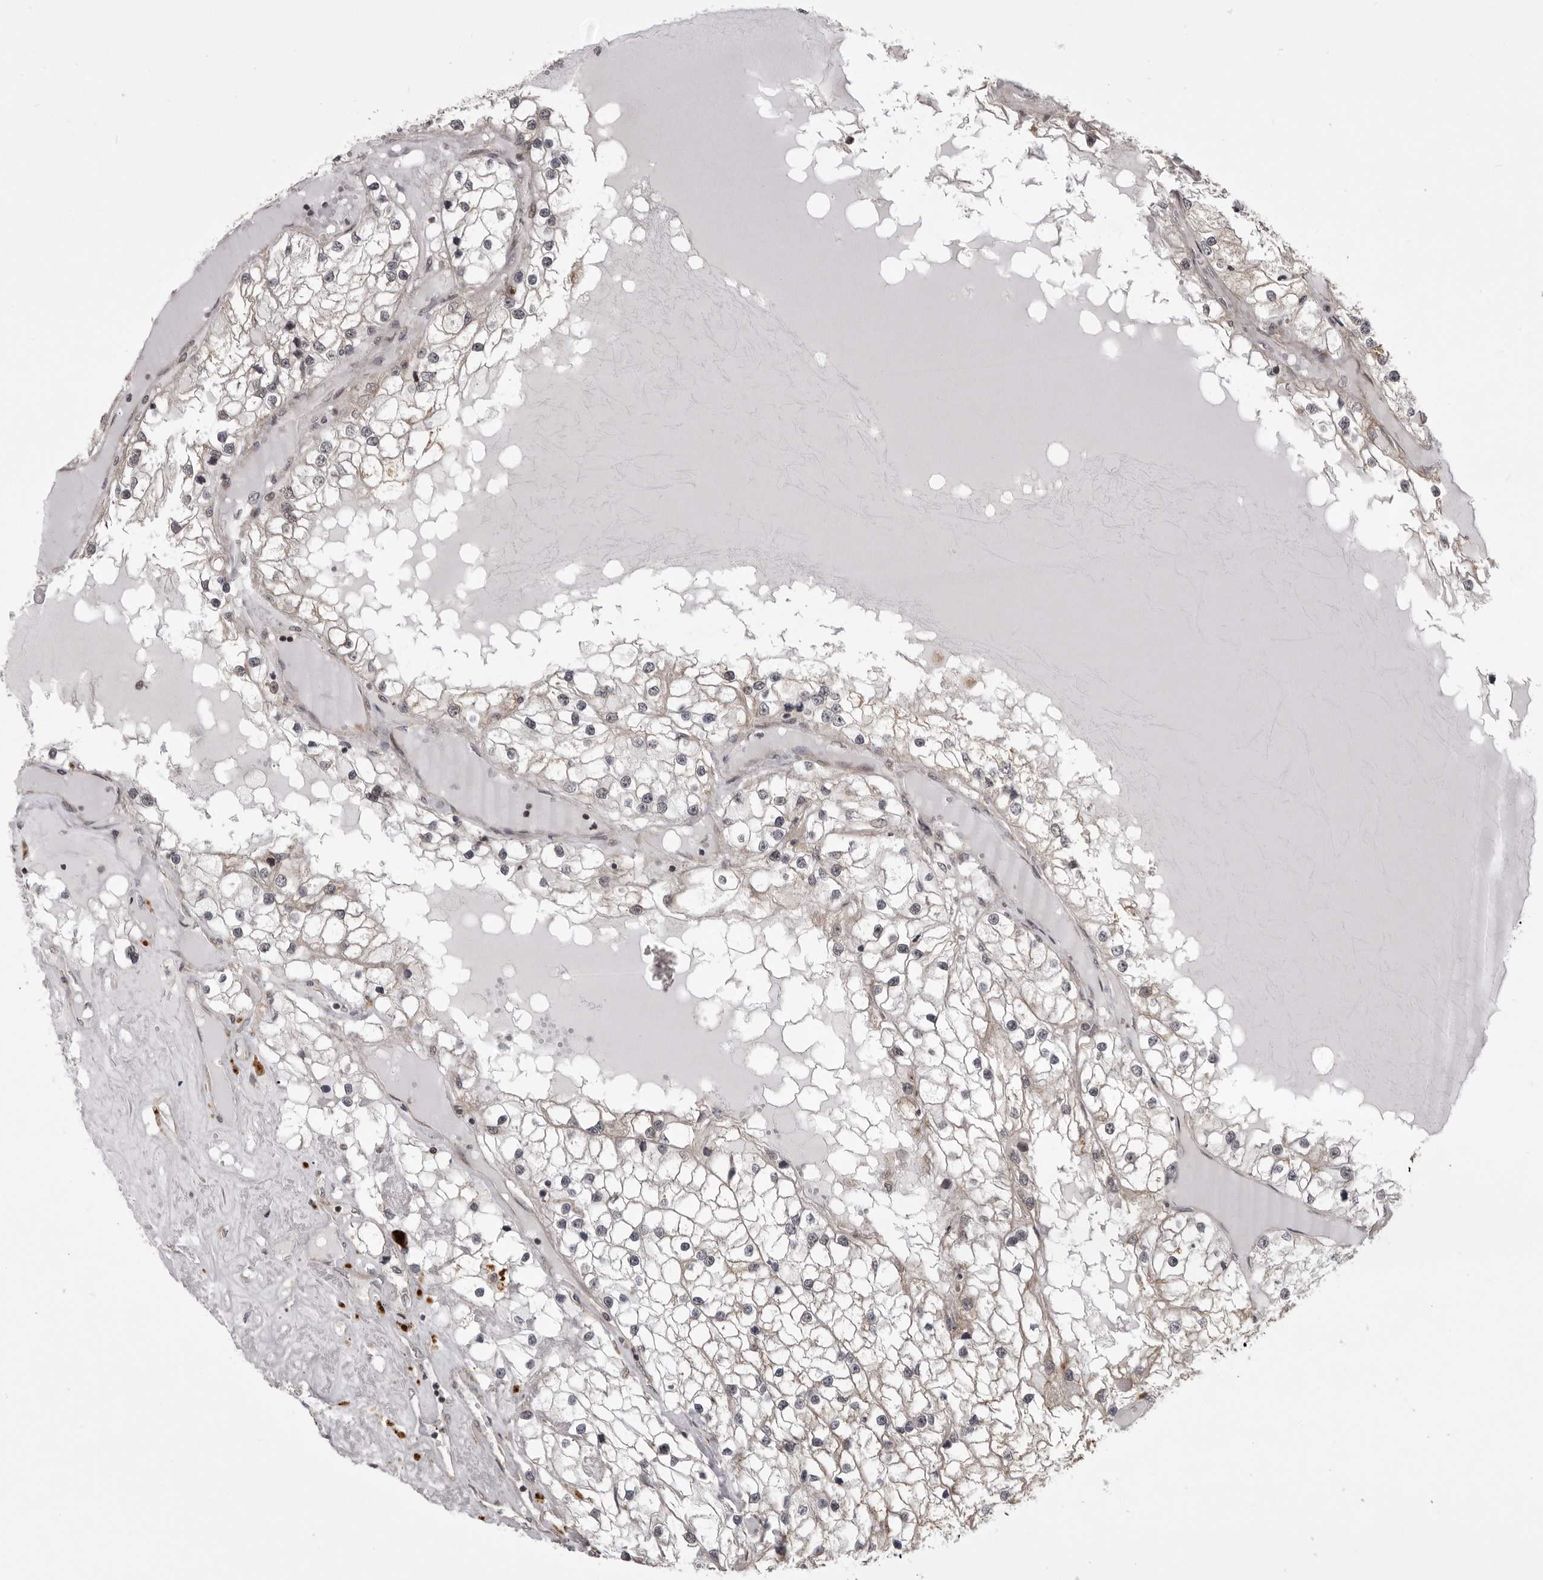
{"staining": {"intensity": "negative", "quantity": "none", "location": "none"}, "tissue": "renal cancer", "cell_type": "Tumor cells", "image_type": "cancer", "snomed": [{"axis": "morphology", "description": "Adenocarcinoma, NOS"}, {"axis": "topography", "description": "Kidney"}], "caption": "Renal cancer was stained to show a protein in brown. There is no significant expression in tumor cells. The staining was performed using DAB (3,3'-diaminobenzidine) to visualize the protein expression in brown, while the nuclei were stained in blue with hematoxylin (Magnification: 20x).", "gene": "C1orf109", "patient": {"sex": "male", "age": 68}}